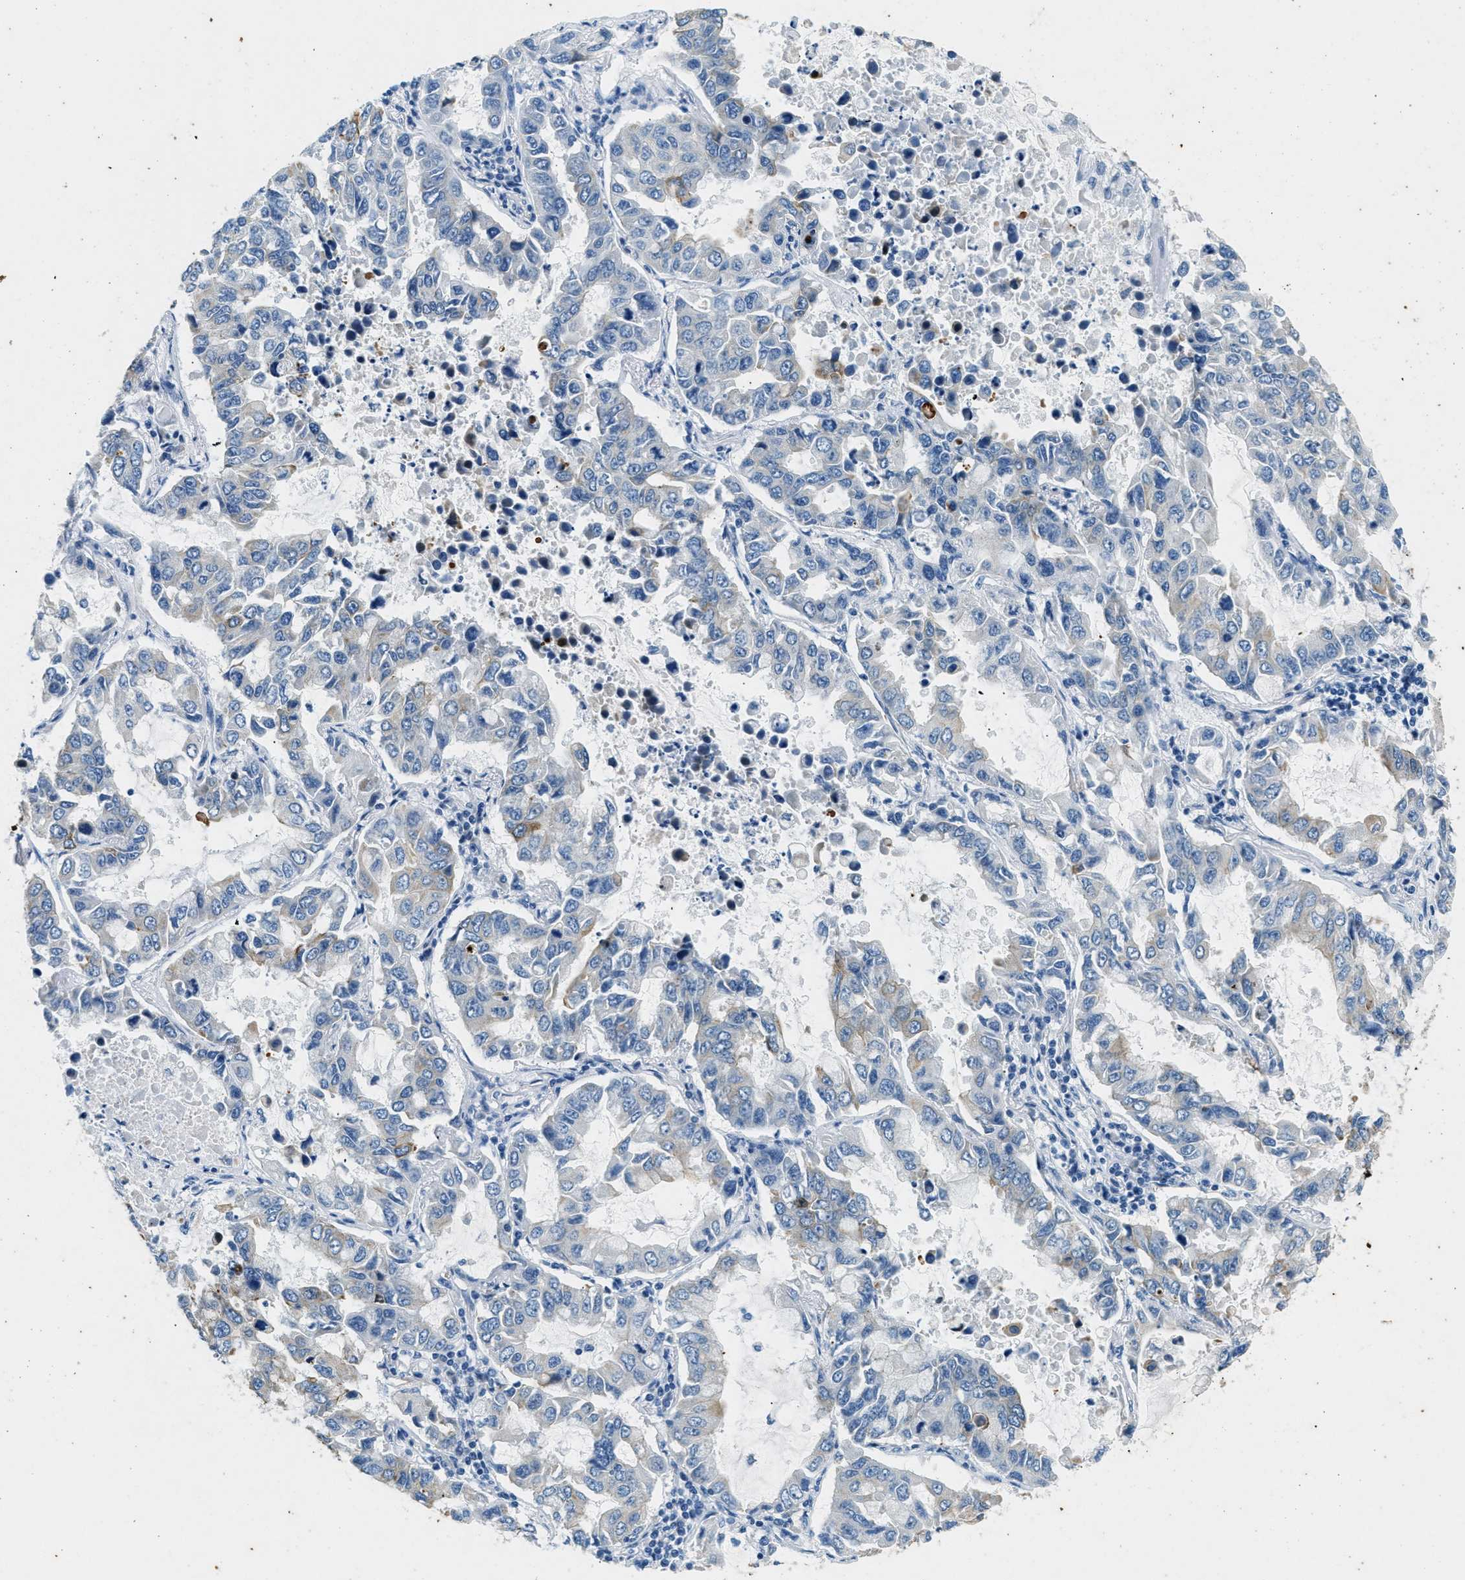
{"staining": {"intensity": "weak", "quantity": "<25%", "location": "cytoplasmic/membranous"}, "tissue": "lung cancer", "cell_type": "Tumor cells", "image_type": "cancer", "snomed": [{"axis": "morphology", "description": "Adenocarcinoma, NOS"}, {"axis": "topography", "description": "Lung"}], "caption": "Tumor cells are negative for protein expression in human lung cancer (adenocarcinoma).", "gene": "CFAP20", "patient": {"sex": "male", "age": 64}}